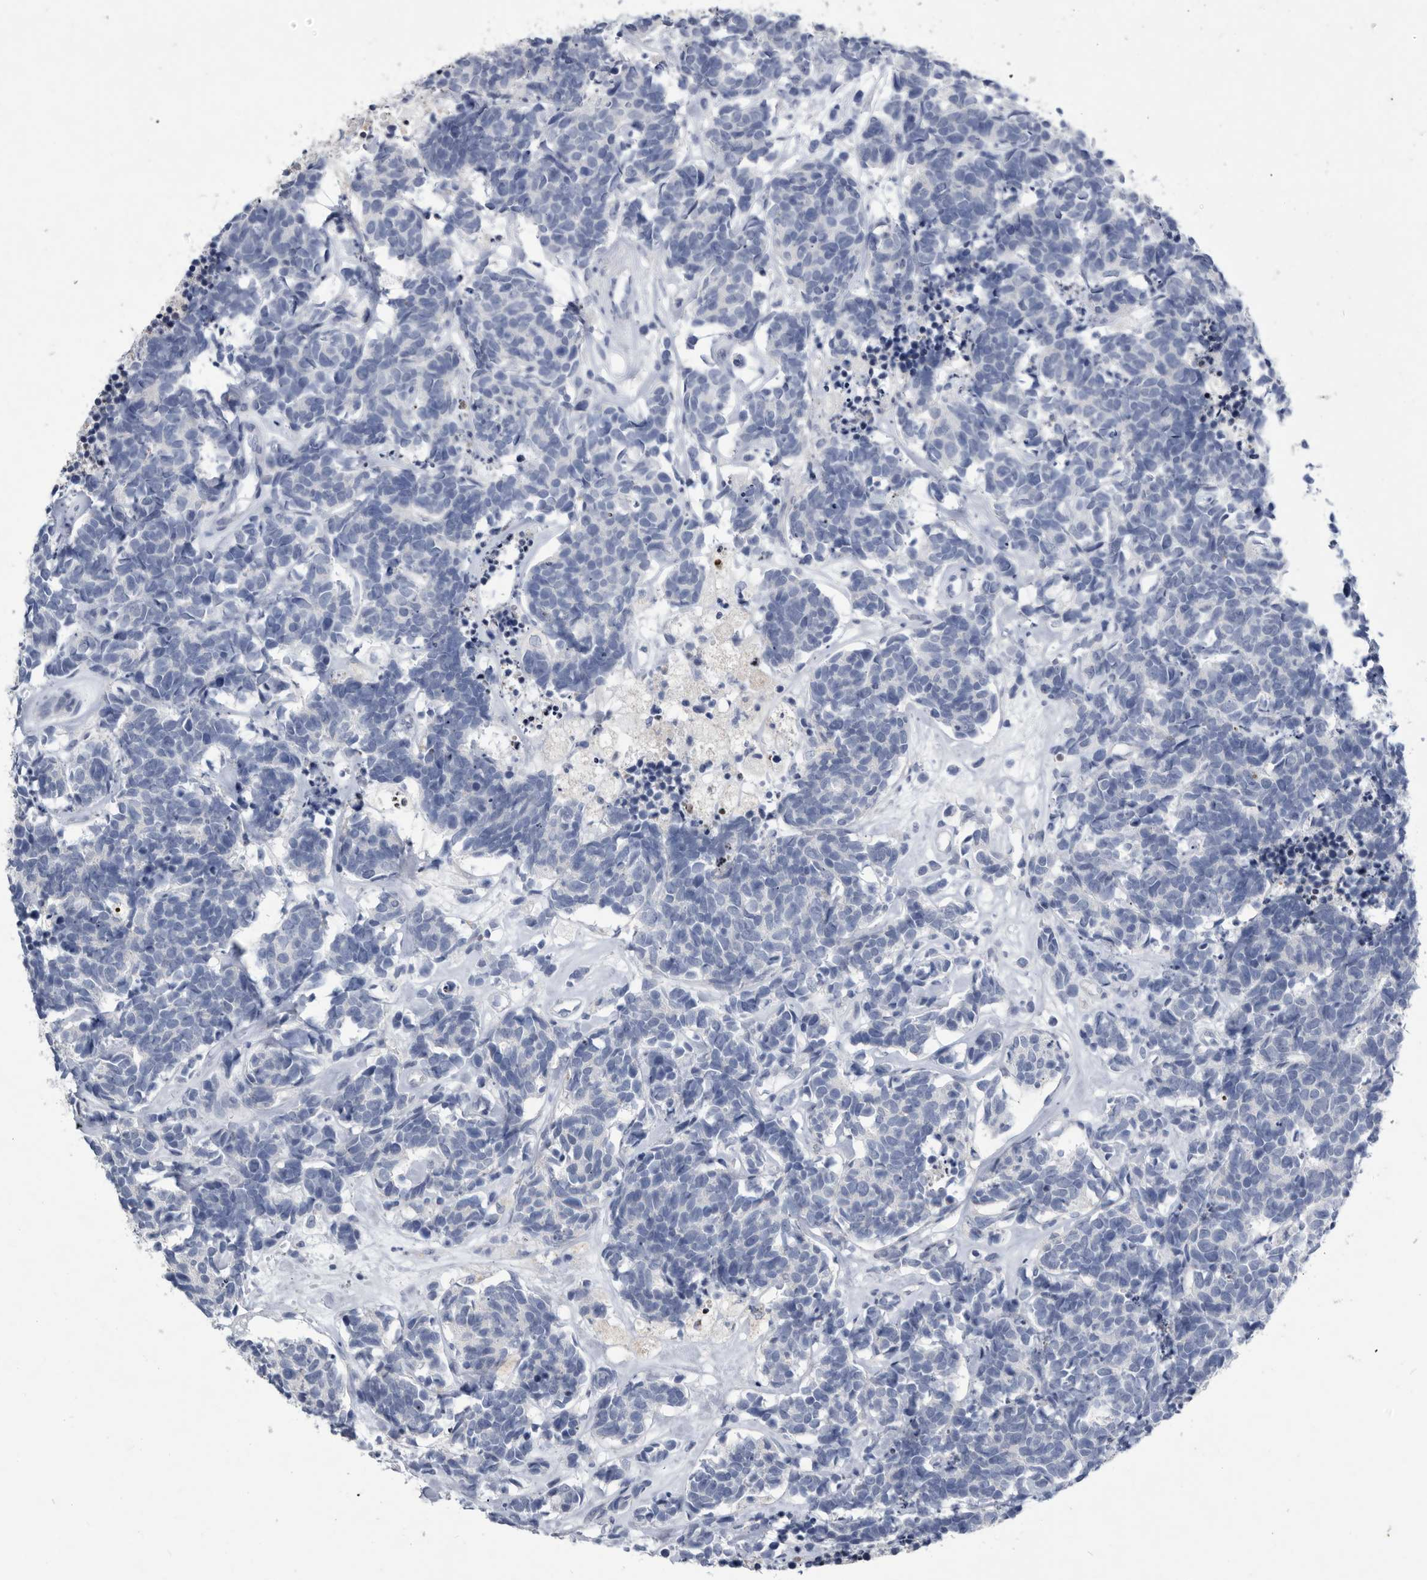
{"staining": {"intensity": "negative", "quantity": "none", "location": "none"}, "tissue": "carcinoid", "cell_type": "Tumor cells", "image_type": "cancer", "snomed": [{"axis": "morphology", "description": "Carcinoma, NOS"}, {"axis": "morphology", "description": "Carcinoid, malignant, NOS"}, {"axis": "topography", "description": "Urinary bladder"}], "caption": "An immunohistochemistry (IHC) photomicrograph of carcinoid is shown. There is no staining in tumor cells of carcinoid.", "gene": "BTBD6", "patient": {"sex": "male", "age": 57}}